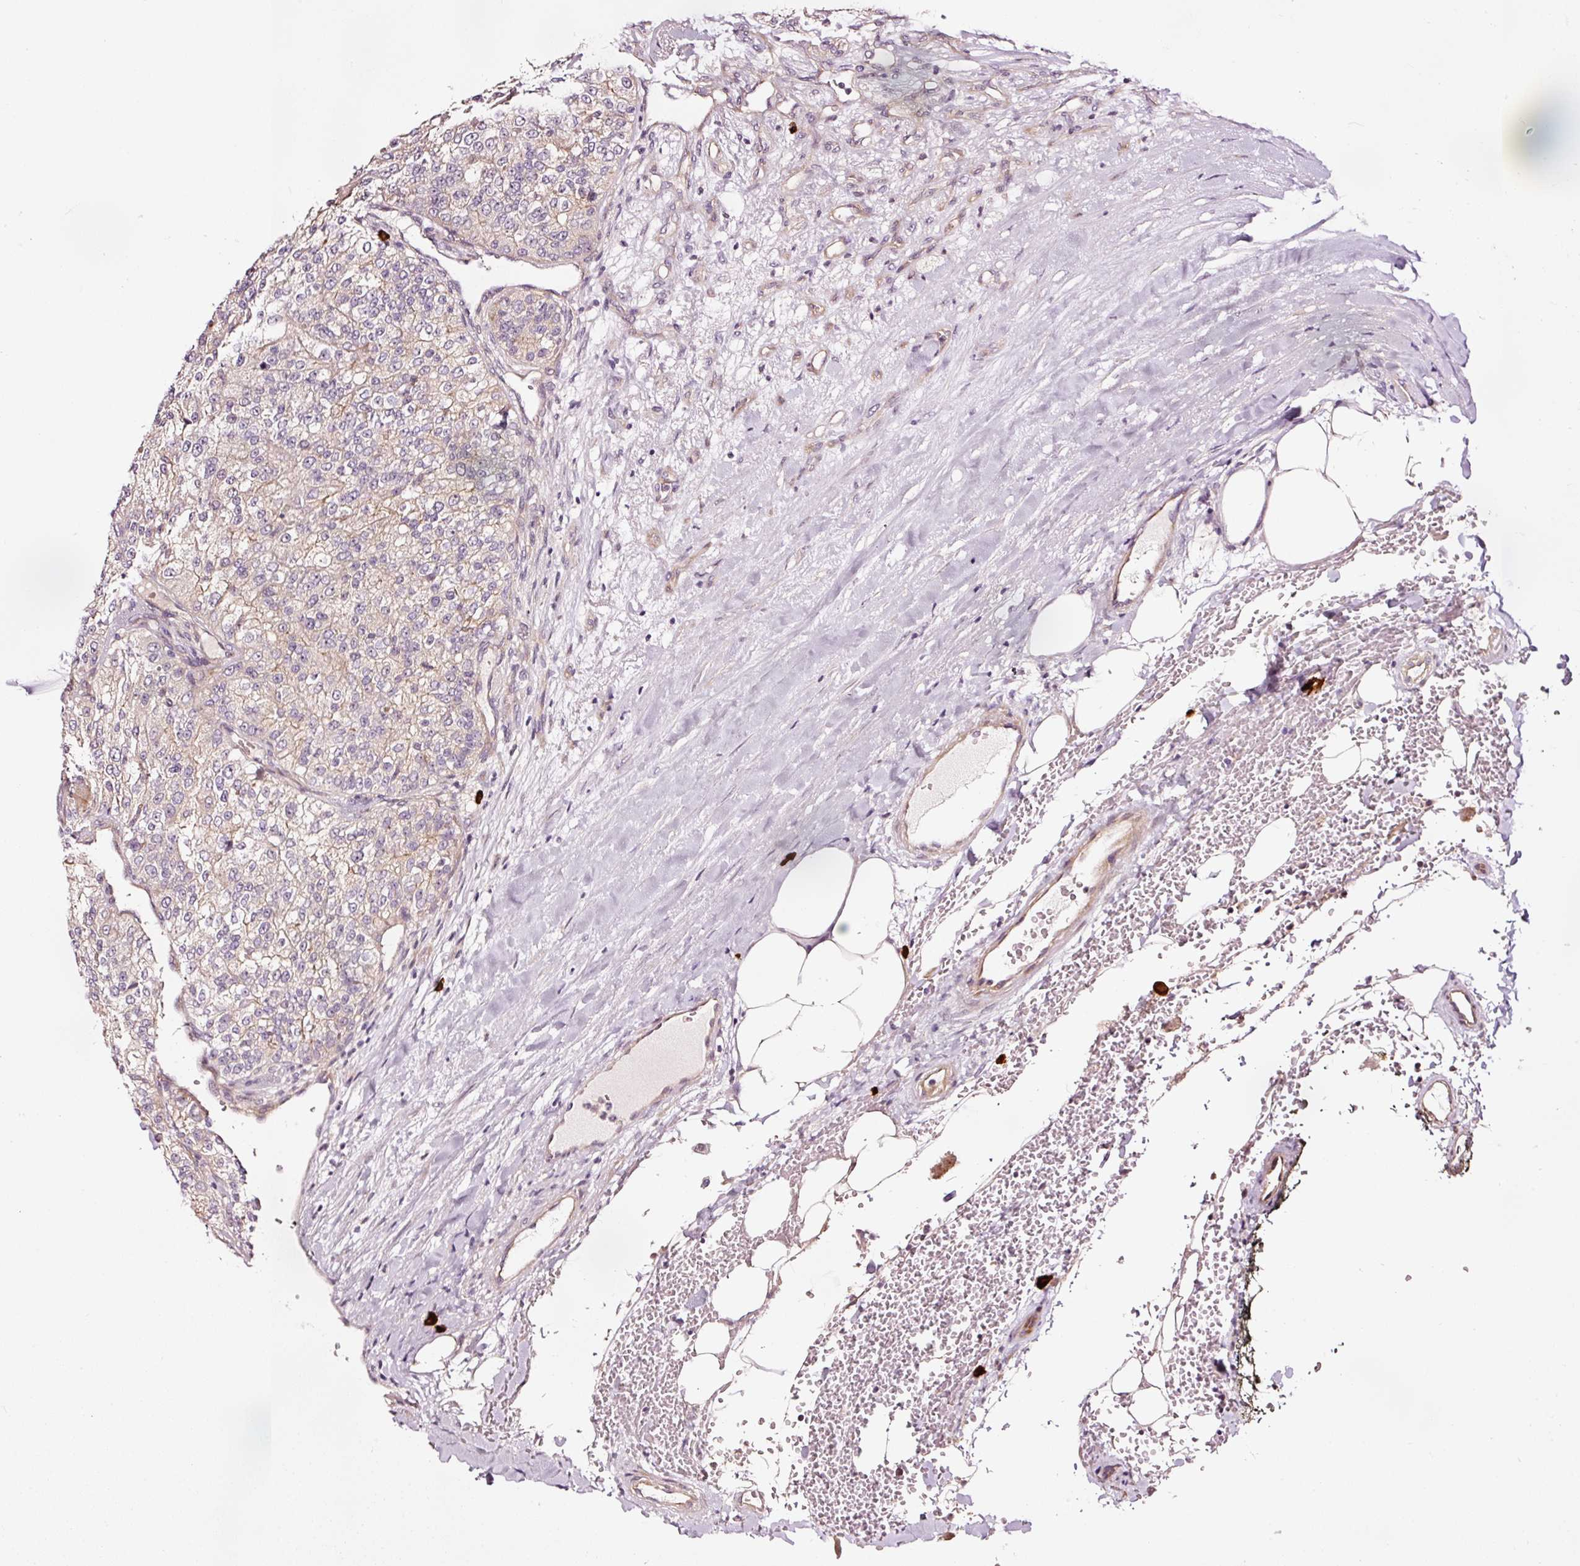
{"staining": {"intensity": "weak", "quantity": "<25%", "location": "cytoplasmic/membranous"}, "tissue": "renal cancer", "cell_type": "Tumor cells", "image_type": "cancer", "snomed": [{"axis": "morphology", "description": "Adenocarcinoma, NOS"}, {"axis": "topography", "description": "Kidney"}], "caption": "The immunohistochemistry (IHC) photomicrograph has no significant staining in tumor cells of adenocarcinoma (renal) tissue.", "gene": "UTP14A", "patient": {"sex": "female", "age": 63}}